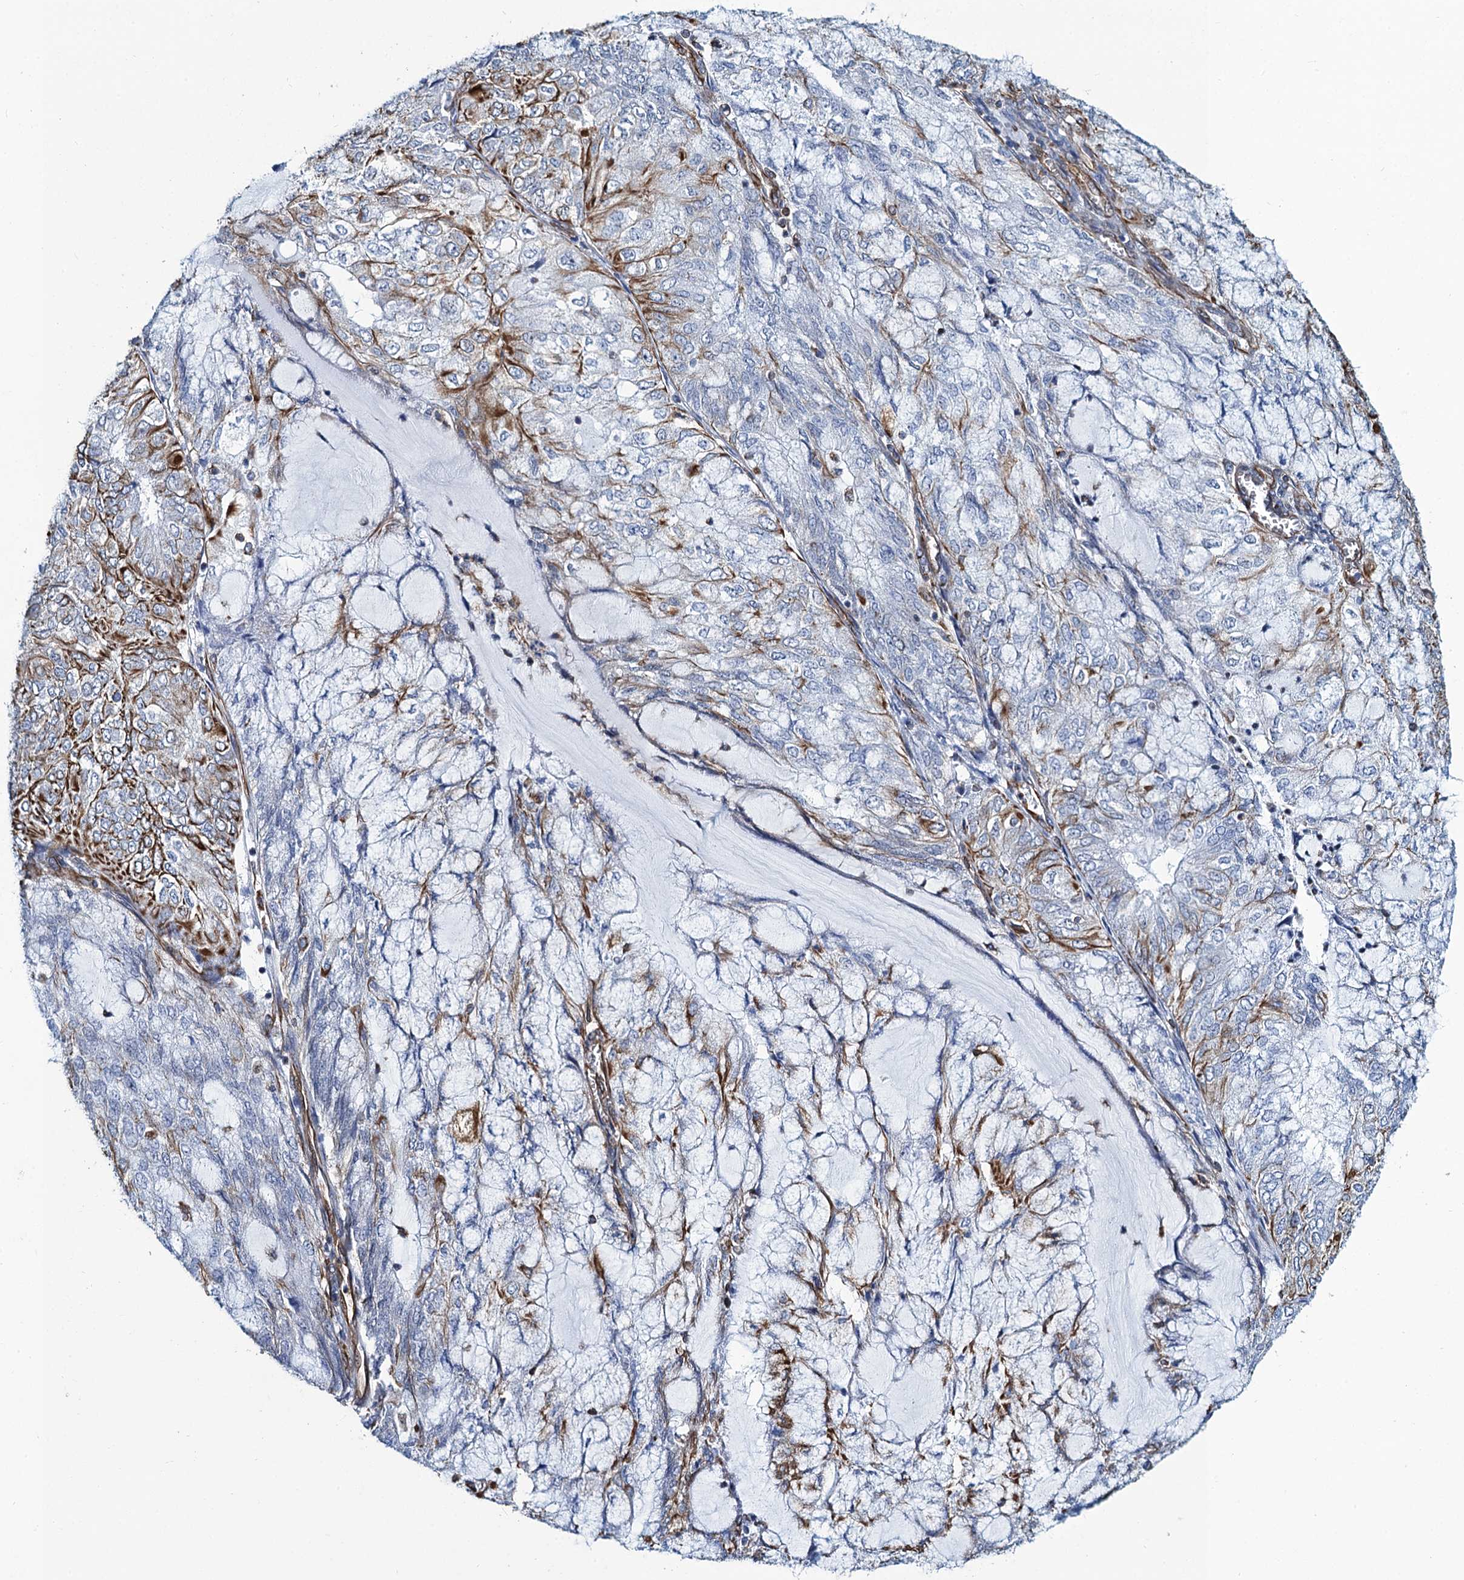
{"staining": {"intensity": "moderate", "quantity": "<25%", "location": "cytoplasmic/membranous"}, "tissue": "endometrial cancer", "cell_type": "Tumor cells", "image_type": "cancer", "snomed": [{"axis": "morphology", "description": "Adenocarcinoma, NOS"}, {"axis": "topography", "description": "Endometrium"}], "caption": "A brown stain labels moderate cytoplasmic/membranous positivity of a protein in adenocarcinoma (endometrial) tumor cells.", "gene": "PGM2", "patient": {"sex": "female", "age": 81}}